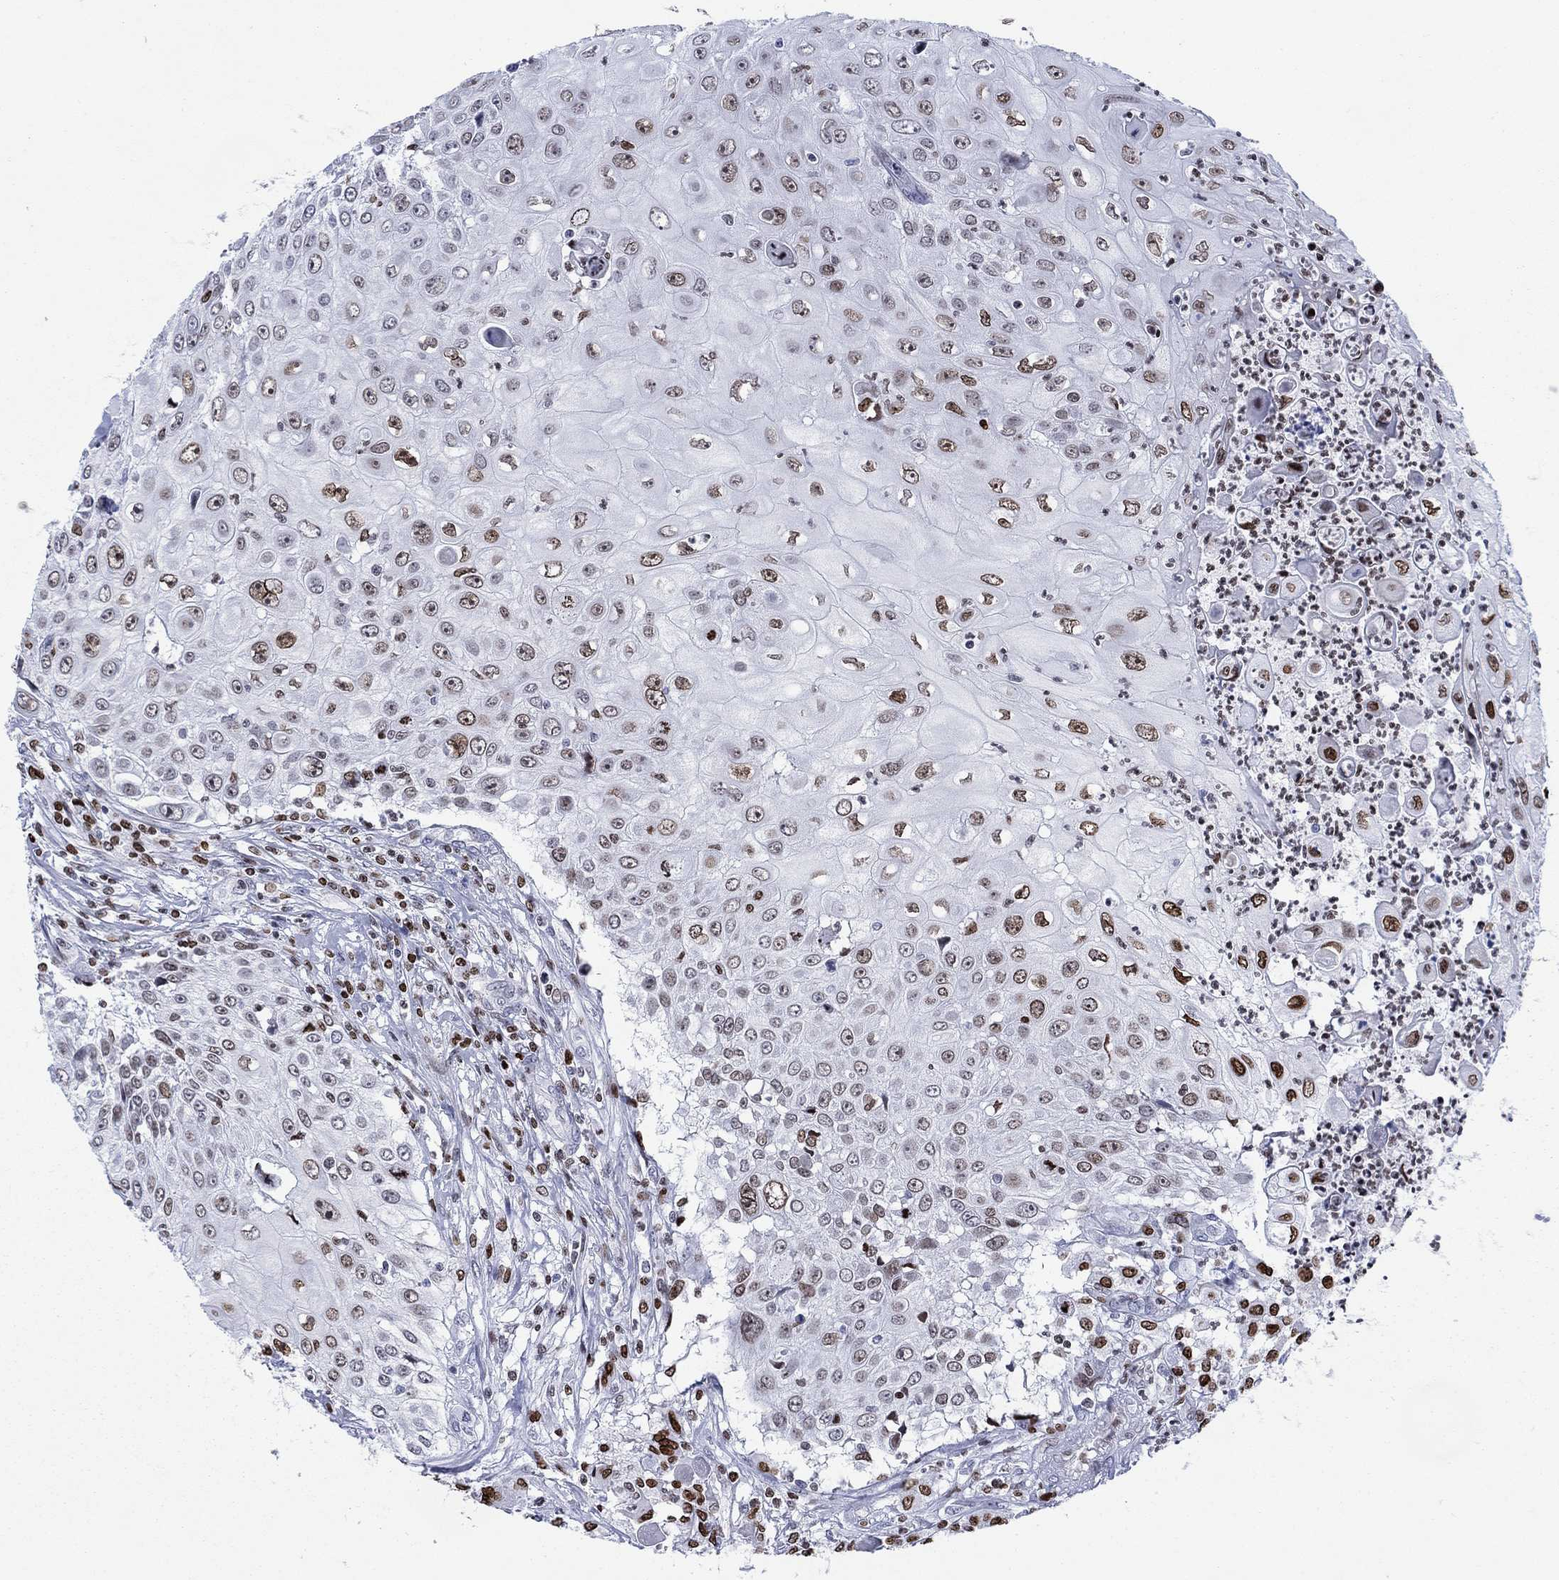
{"staining": {"intensity": "weak", "quantity": "25%-75%", "location": "nuclear"}, "tissue": "urothelial cancer", "cell_type": "Tumor cells", "image_type": "cancer", "snomed": [{"axis": "morphology", "description": "Urothelial carcinoma, High grade"}, {"axis": "topography", "description": "Urinary bladder"}], "caption": "Weak nuclear expression is identified in about 25%-75% of tumor cells in urothelial carcinoma (high-grade).", "gene": "HMGA1", "patient": {"sex": "female", "age": 79}}